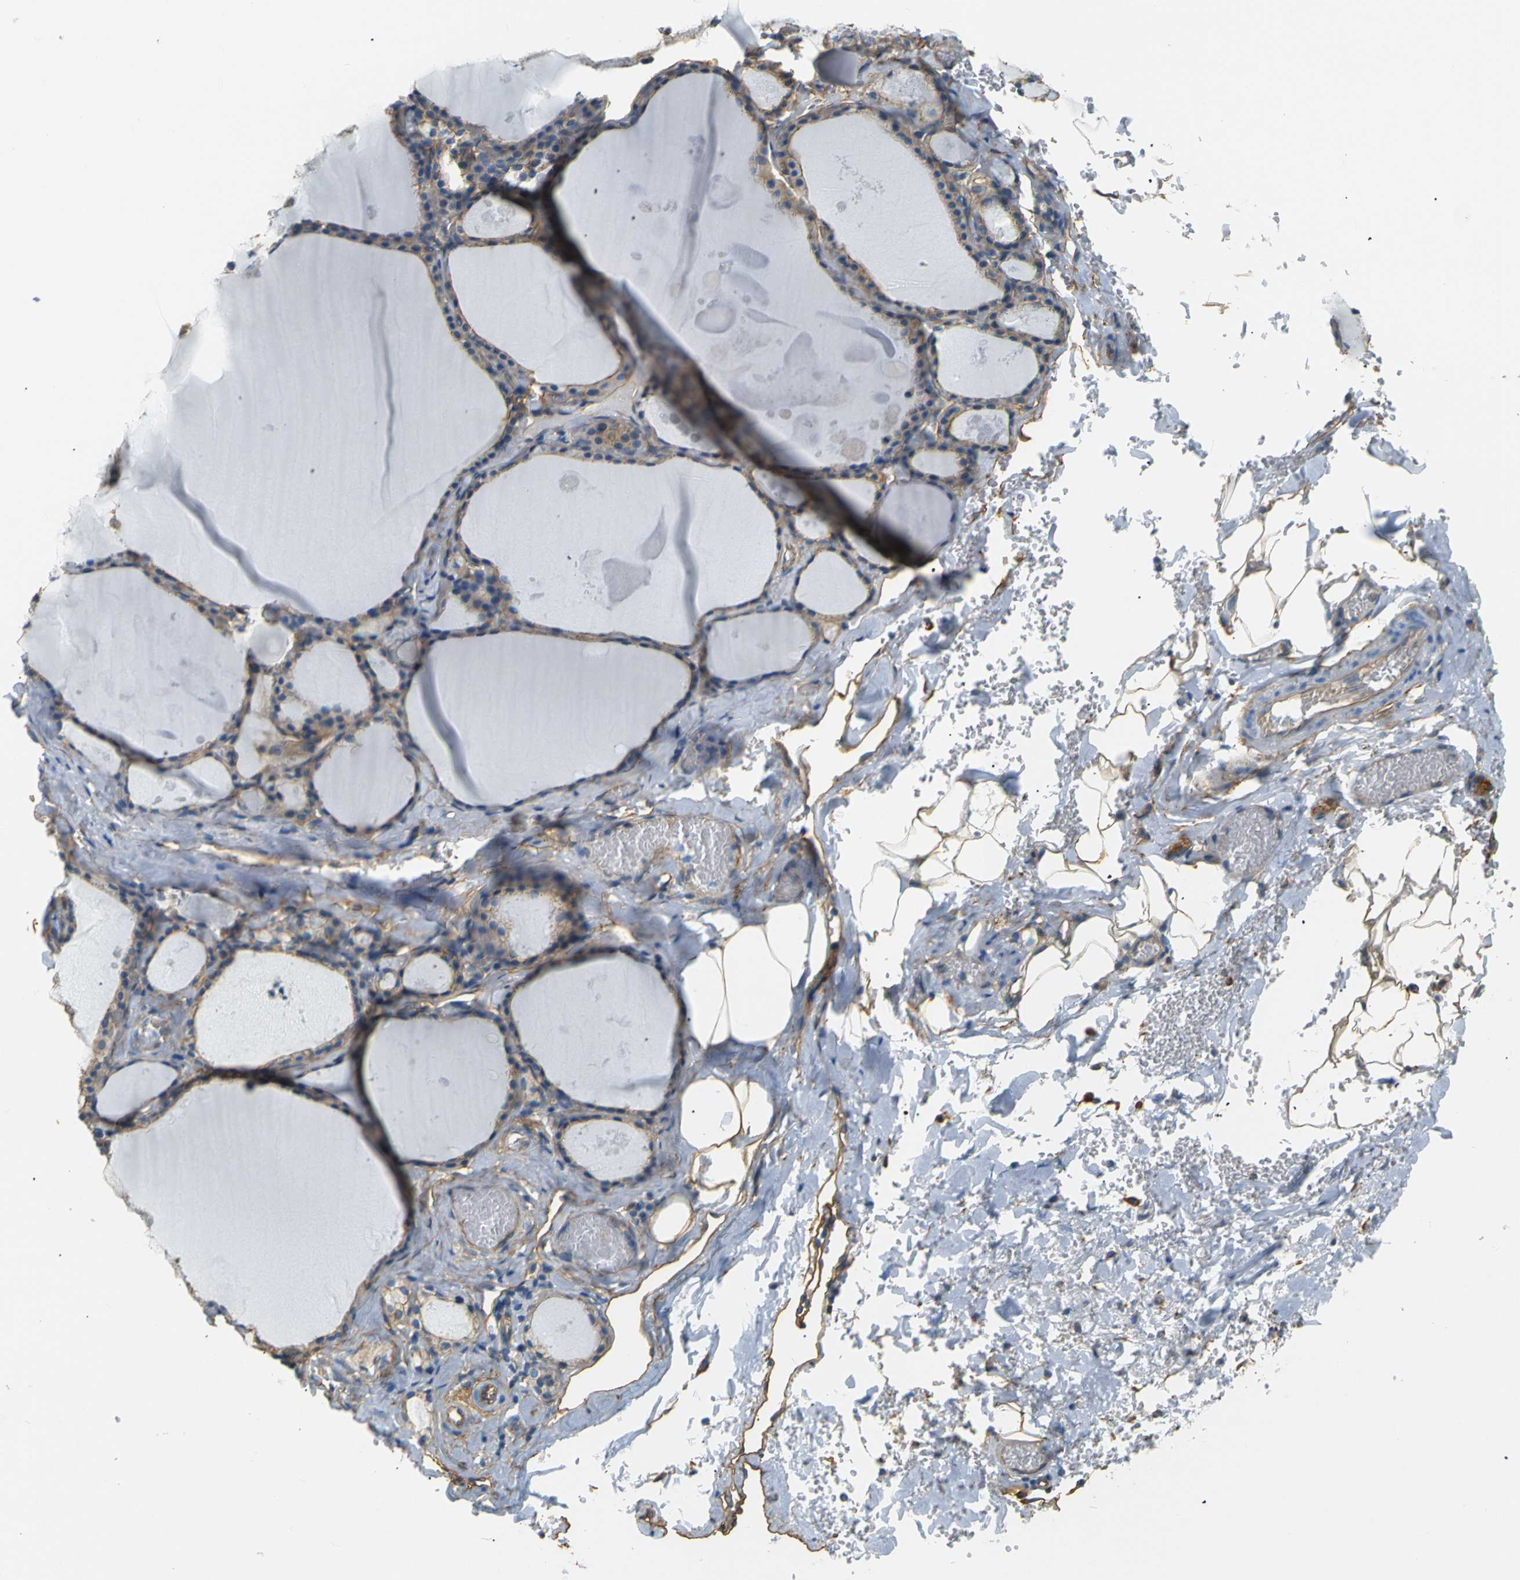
{"staining": {"intensity": "moderate", "quantity": ">75%", "location": "cytoplasmic/membranous"}, "tissue": "thyroid gland", "cell_type": "Glandular cells", "image_type": "normal", "snomed": [{"axis": "morphology", "description": "Normal tissue, NOS"}, {"axis": "topography", "description": "Thyroid gland"}], "caption": "Glandular cells display medium levels of moderate cytoplasmic/membranous staining in about >75% of cells in unremarkable thyroid gland.", "gene": "SPTBN1", "patient": {"sex": "male", "age": 56}}